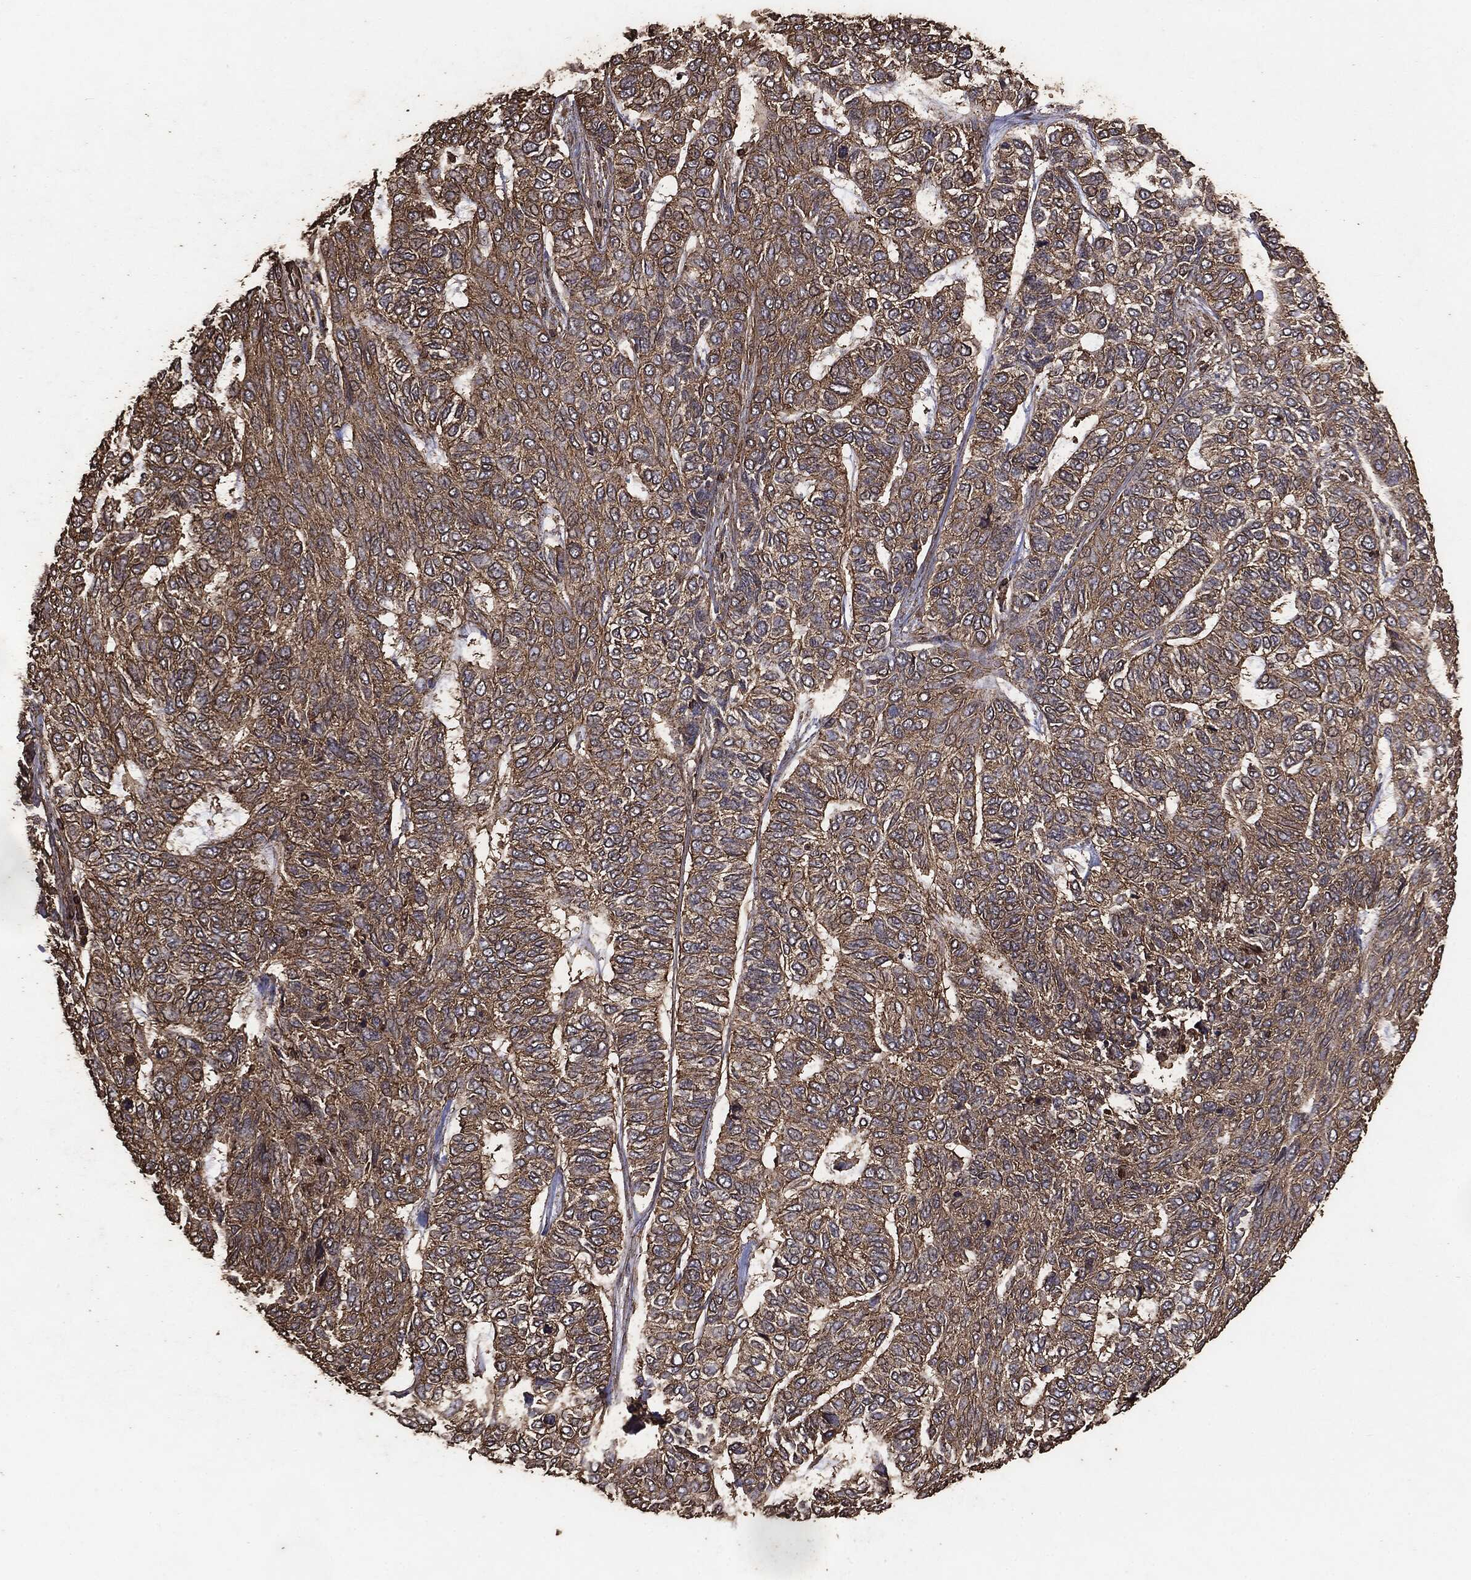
{"staining": {"intensity": "moderate", "quantity": "25%-75%", "location": "cytoplasmic/membranous"}, "tissue": "skin cancer", "cell_type": "Tumor cells", "image_type": "cancer", "snomed": [{"axis": "morphology", "description": "Basal cell carcinoma"}, {"axis": "topography", "description": "Skin"}], "caption": "Skin cancer (basal cell carcinoma) stained with a brown dye reveals moderate cytoplasmic/membranous positive positivity in about 25%-75% of tumor cells.", "gene": "MTOR", "patient": {"sex": "female", "age": 65}}